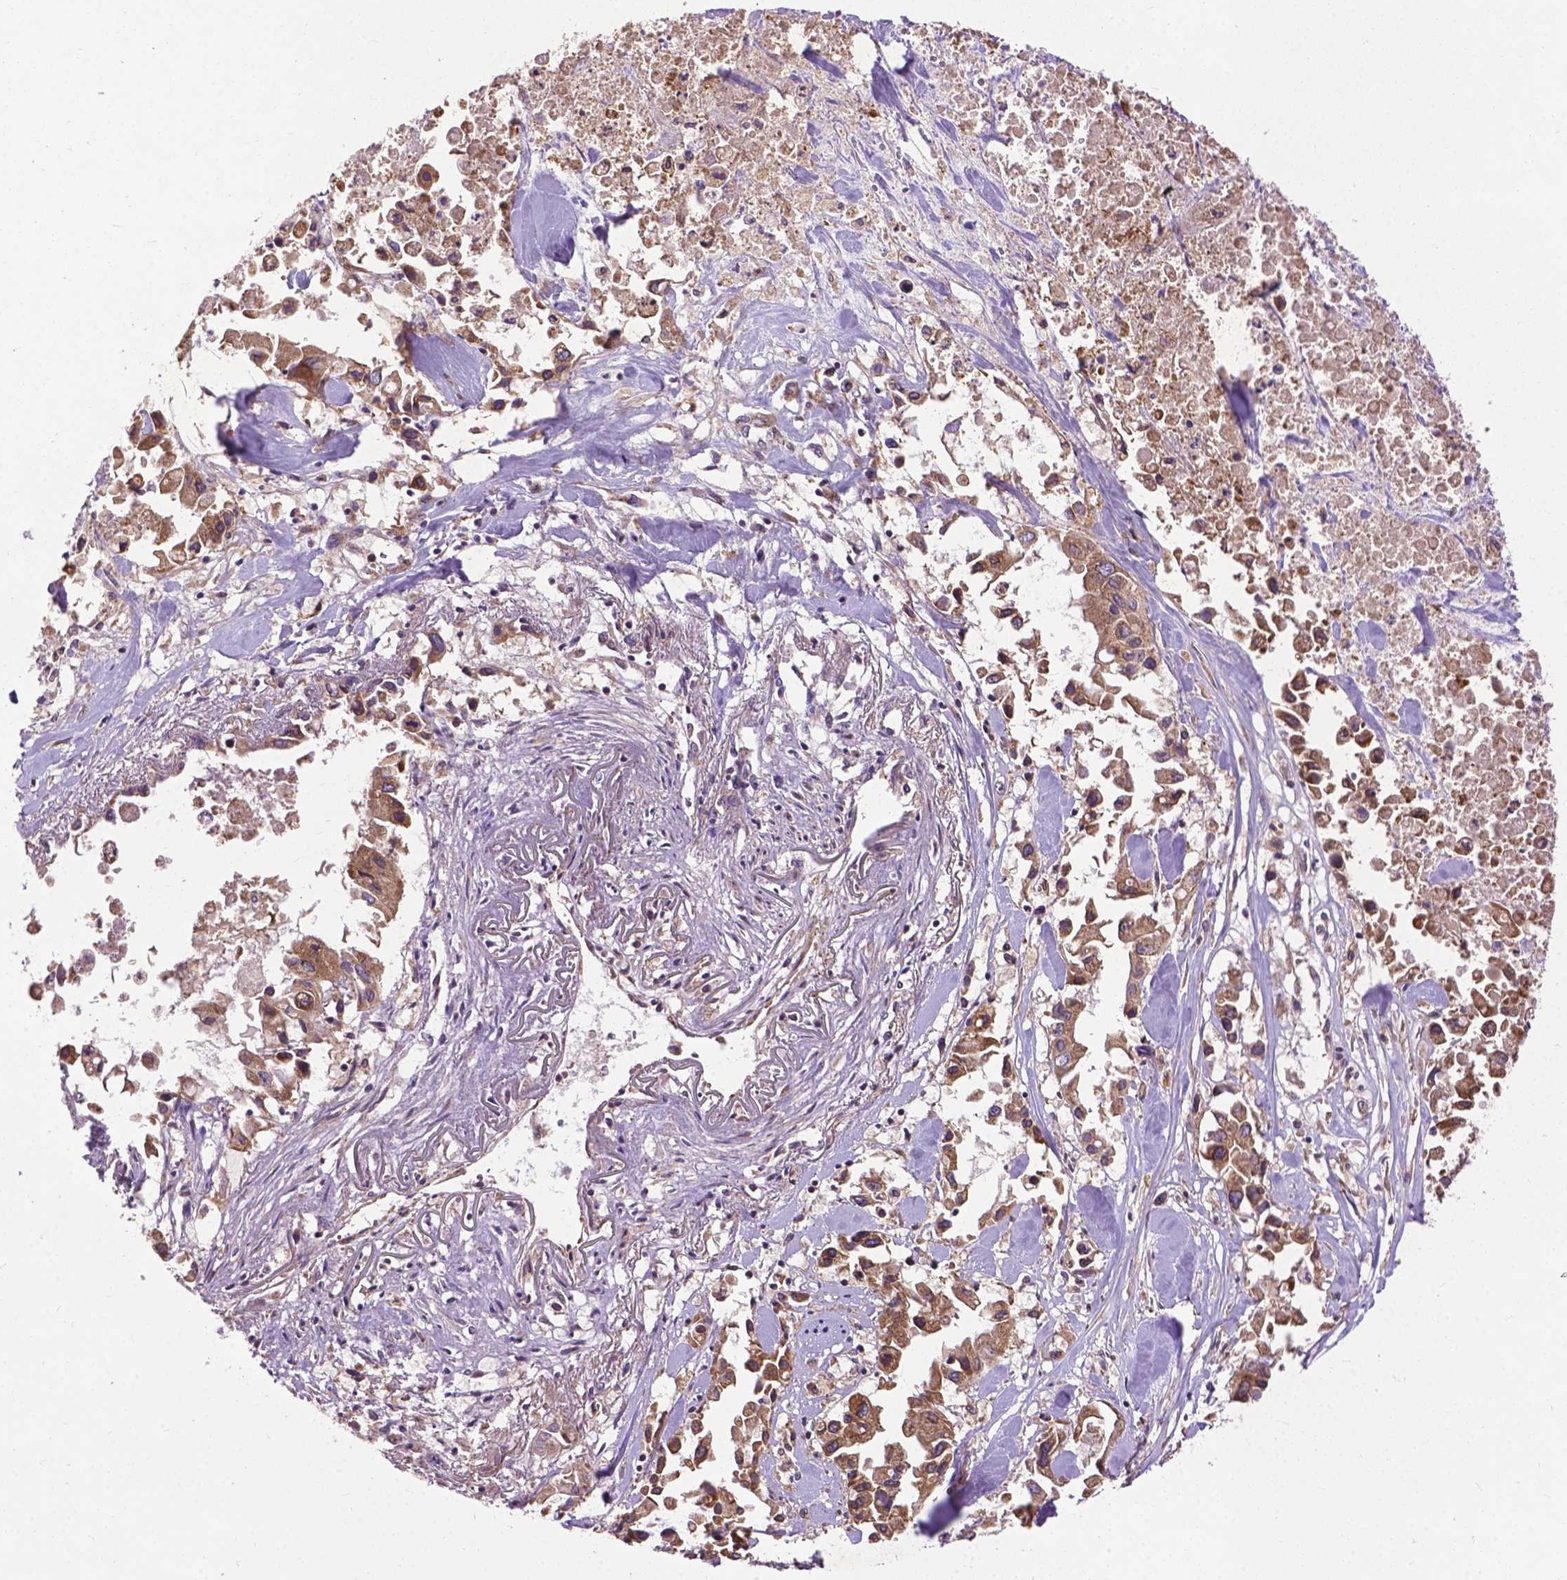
{"staining": {"intensity": "moderate", "quantity": ">75%", "location": "cytoplasmic/membranous"}, "tissue": "pancreatic cancer", "cell_type": "Tumor cells", "image_type": "cancer", "snomed": [{"axis": "morphology", "description": "Adenocarcinoma, NOS"}, {"axis": "topography", "description": "Pancreas"}], "caption": "Moderate cytoplasmic/membranous protein positivity is present in approximately >75% of tumor cells in adenocarcinoma (pancreatic).", "gene": "ZNF616", "patient": {"sex": "female", "age": 83}}